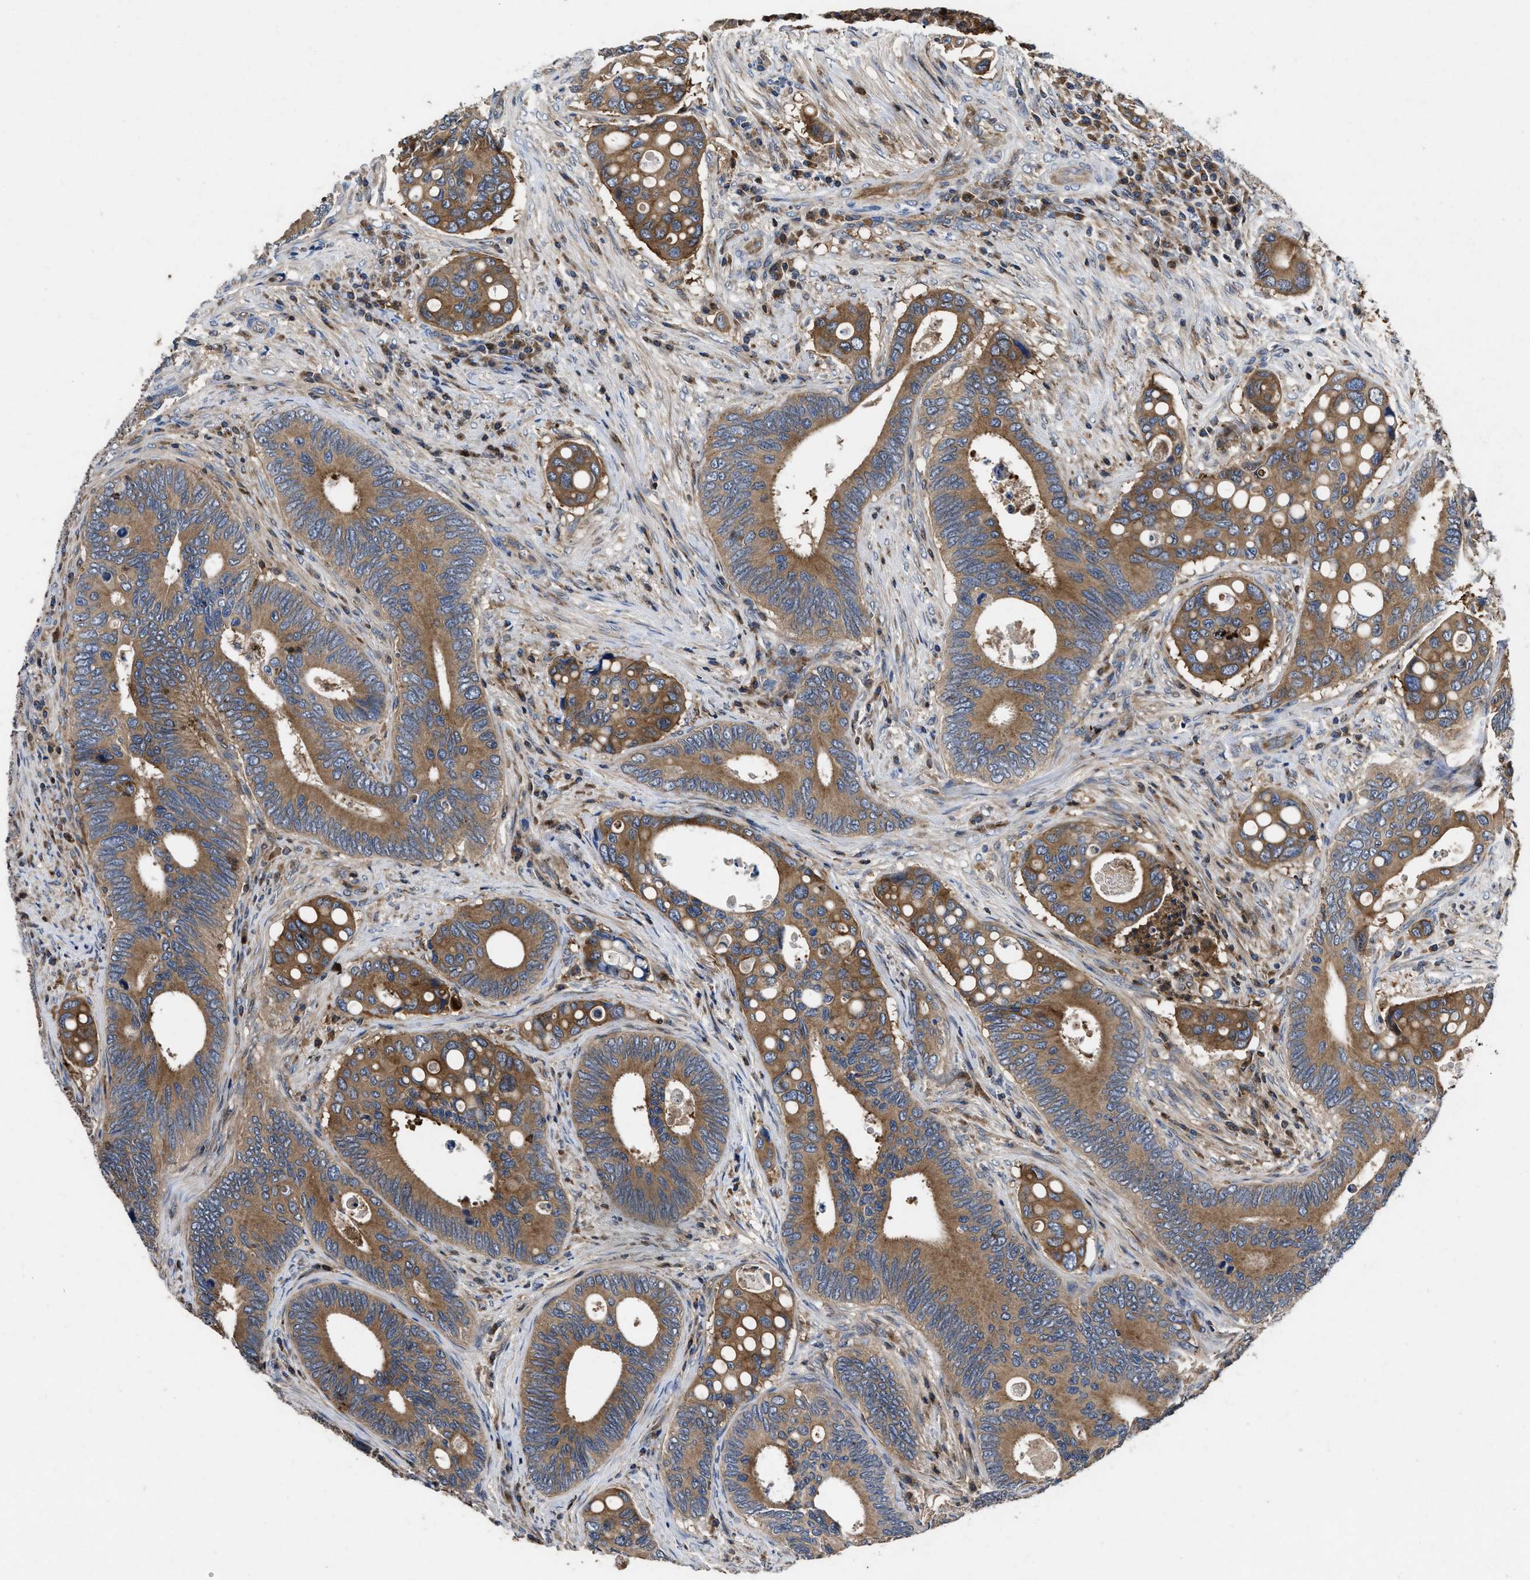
{"staining": {"intensity": "moderate", "quantity": ">75%", "location": "cytoplasmic/membranous"}, "tissue": "colorectal cancer", "cell_type": "Tumor cells", "image_type": "cancer", "snomed": [{"axis": "morphology", "description": "Inflammation, NOS"}, {"axis": "morphology", "description": "Adenocarcinoma, NOS"}, {"axis": "topography", "description": "Colon"}], "caption": "A high-resolution photomicrograph shows IHC staining of colorectal cancer, which exhibits moderate cytoplasmic/membranous staining in approximately >75% of tumor cells.", "gene": "YBEY", "patient": {"sex": "male", "age": 72}}